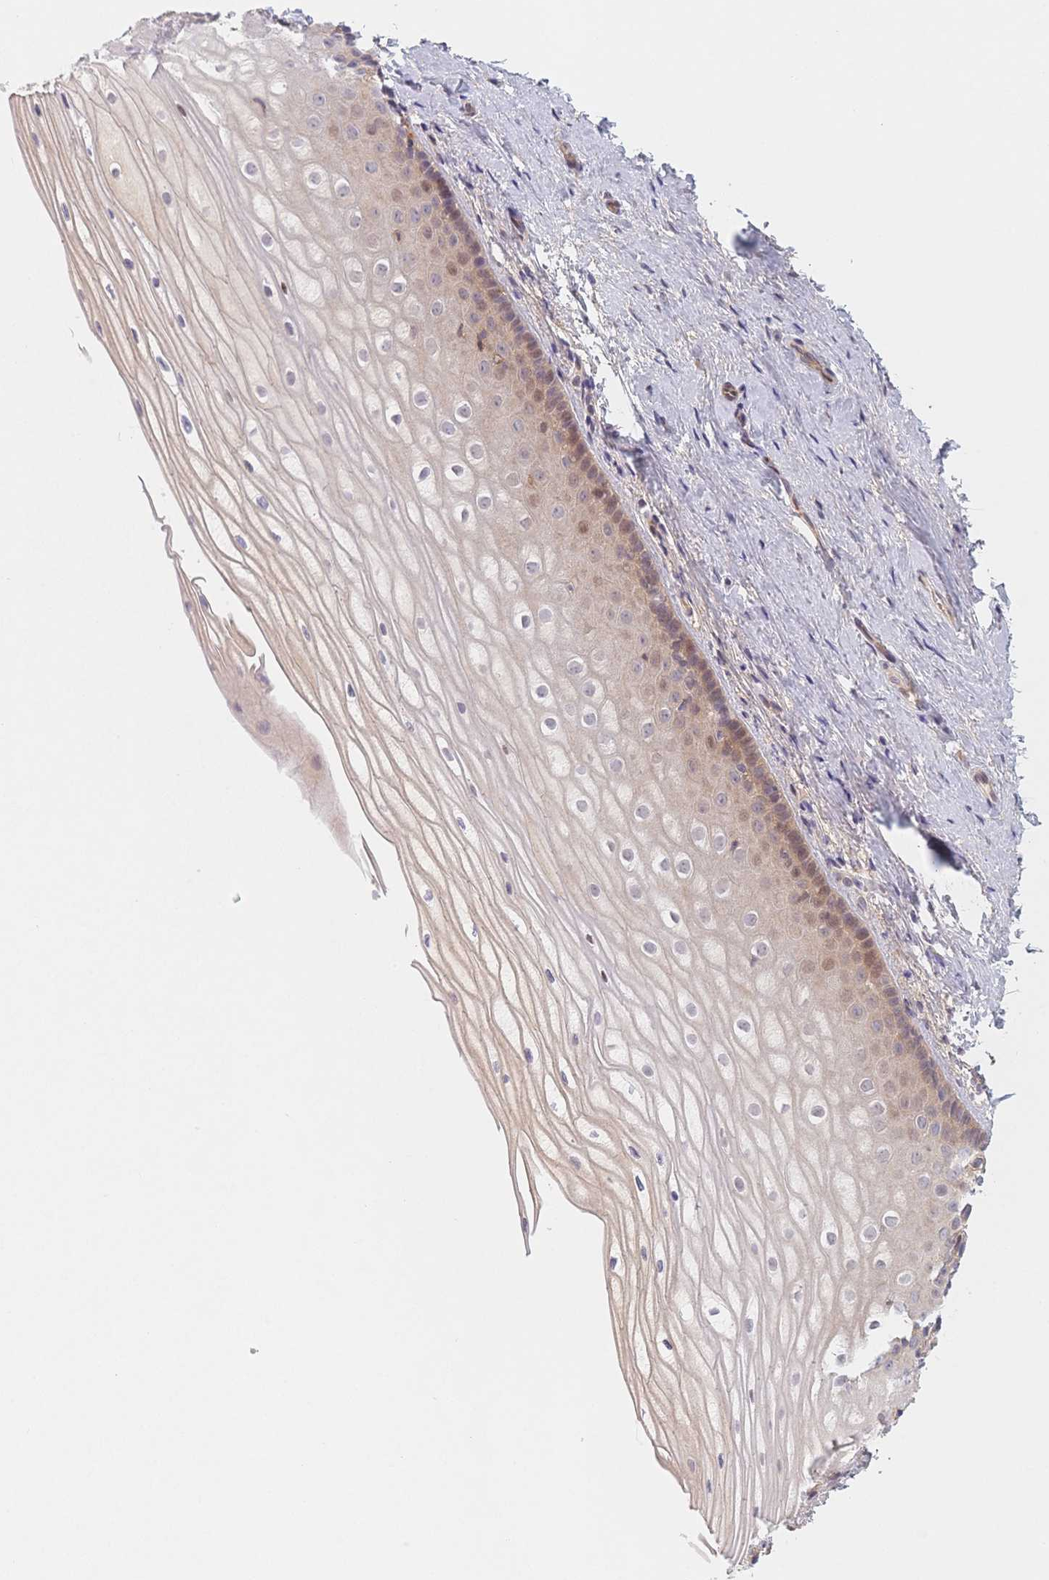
{"staining": {"intensity": "weak", "quantity": "25%-75%", "location": "cytoplasmic/membranous,nuclear"}, "tissue": "vagina", "cell_type": "Squamous epithelial cells", "image_type": "normal", "snomed": [{"axis": "morphology", "description": "Normal tissue, NOS"}, {"axis": "topography", "description": "Vagina"}], "caption": "A micrograph of vagina stained for a protein demonstrates weak cytoplasmic/membranous,nuclear brown staining in squamous epithelial cells.", "gene": "C12orf75", "patient": {"sex": "female", "age": 52}}